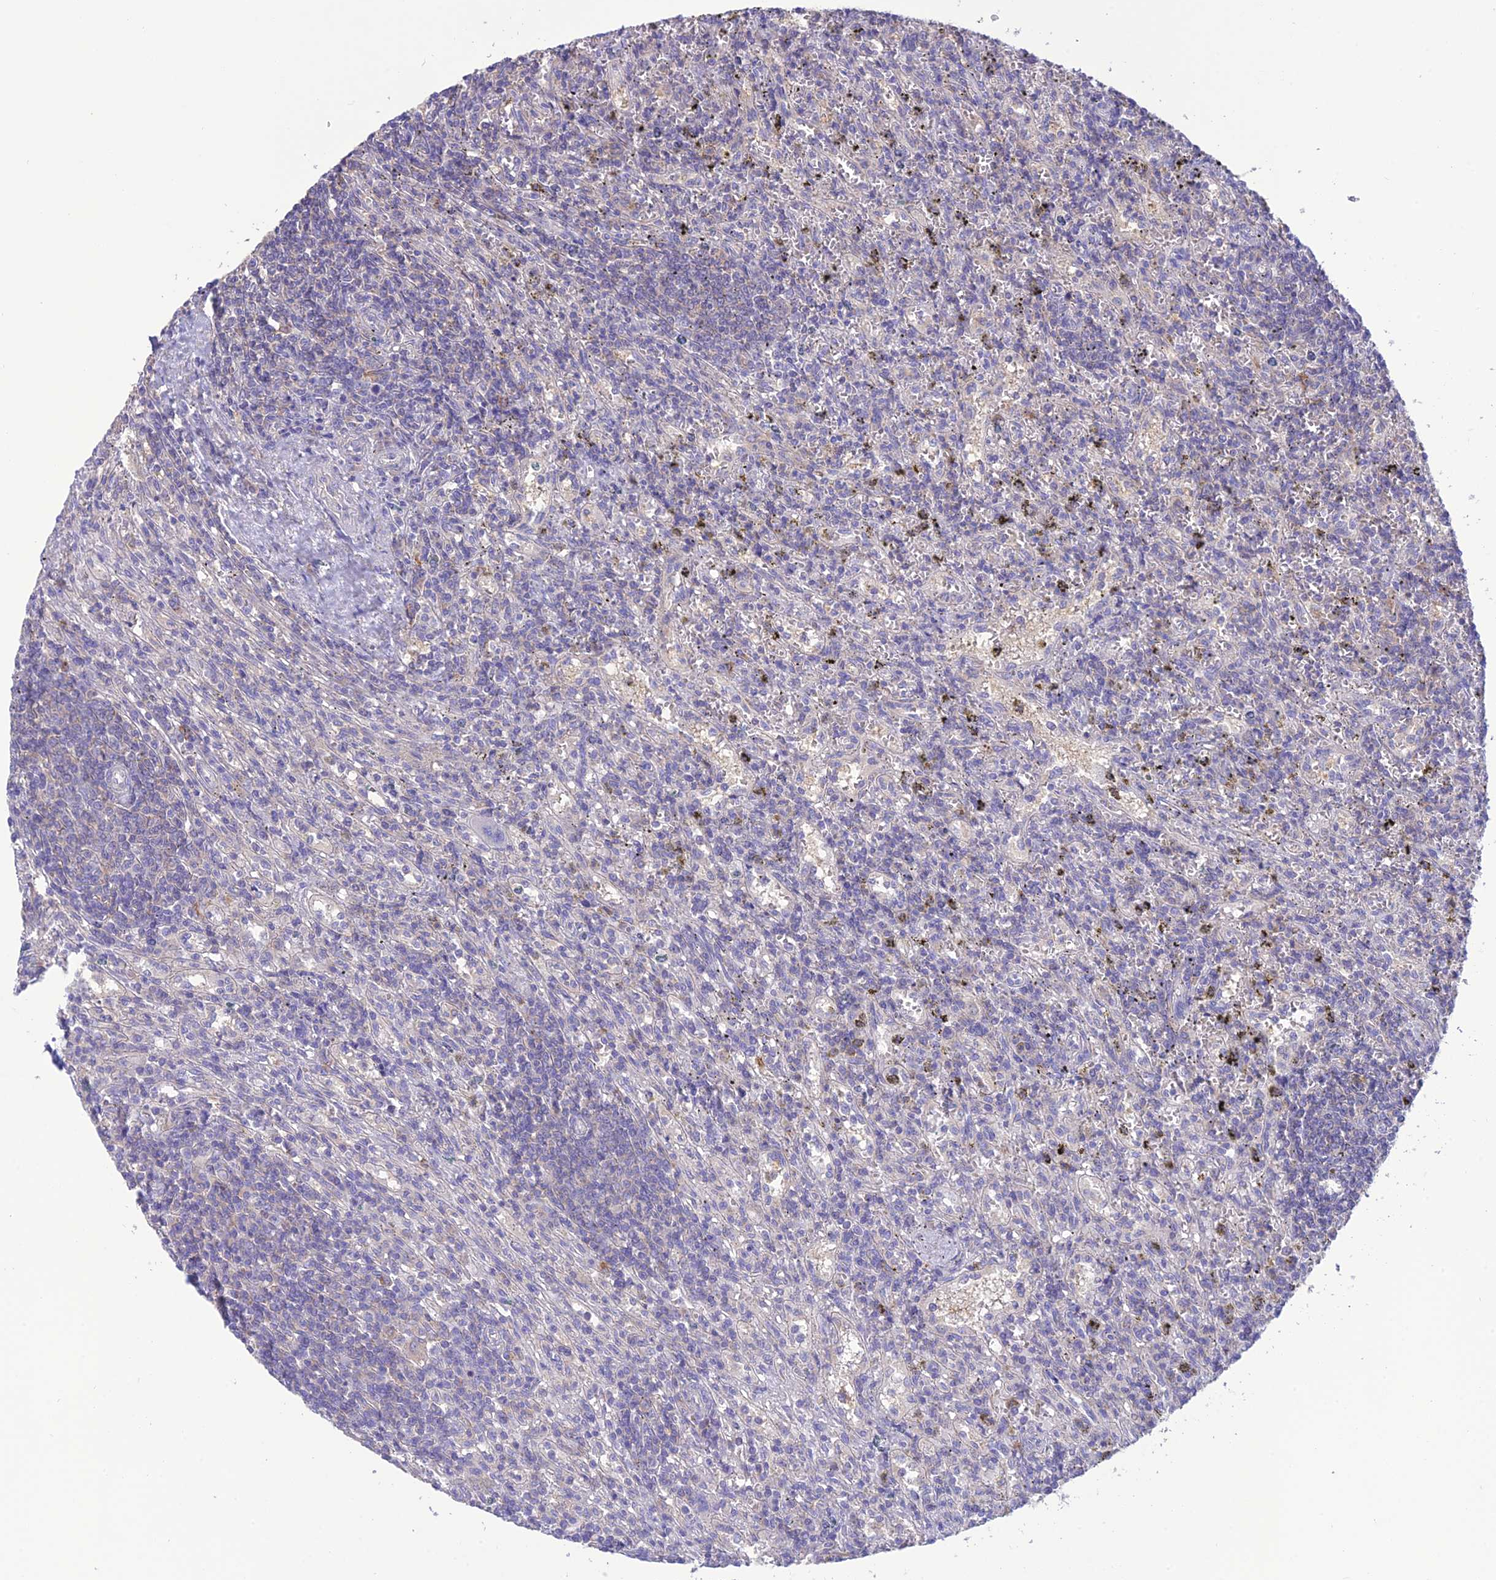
{"staining": {"intensity": "negative", "quantity": "none", "location": "none"}, "tissue": "lymphoma", "cell_type": "Tumor cells", "image_type": "cancer", "snomed": [{"axis": "morphology", "description": "Malignant lymphoma, non-Hodgkin's type, Low grade"}, {"axis": "topography", "description": "Spleen"}], "caption": "IHC photomicrograph of neoplastic tissue: human low-grade malignant lymphoma, non-Hodgkin's type stained with DAB (3,3'-diaminobenzidine) demonstrates no significant protein staining in tumor cells.", "gene": "SFT2D2", "patient": {"sex": "male", "age": 76}}